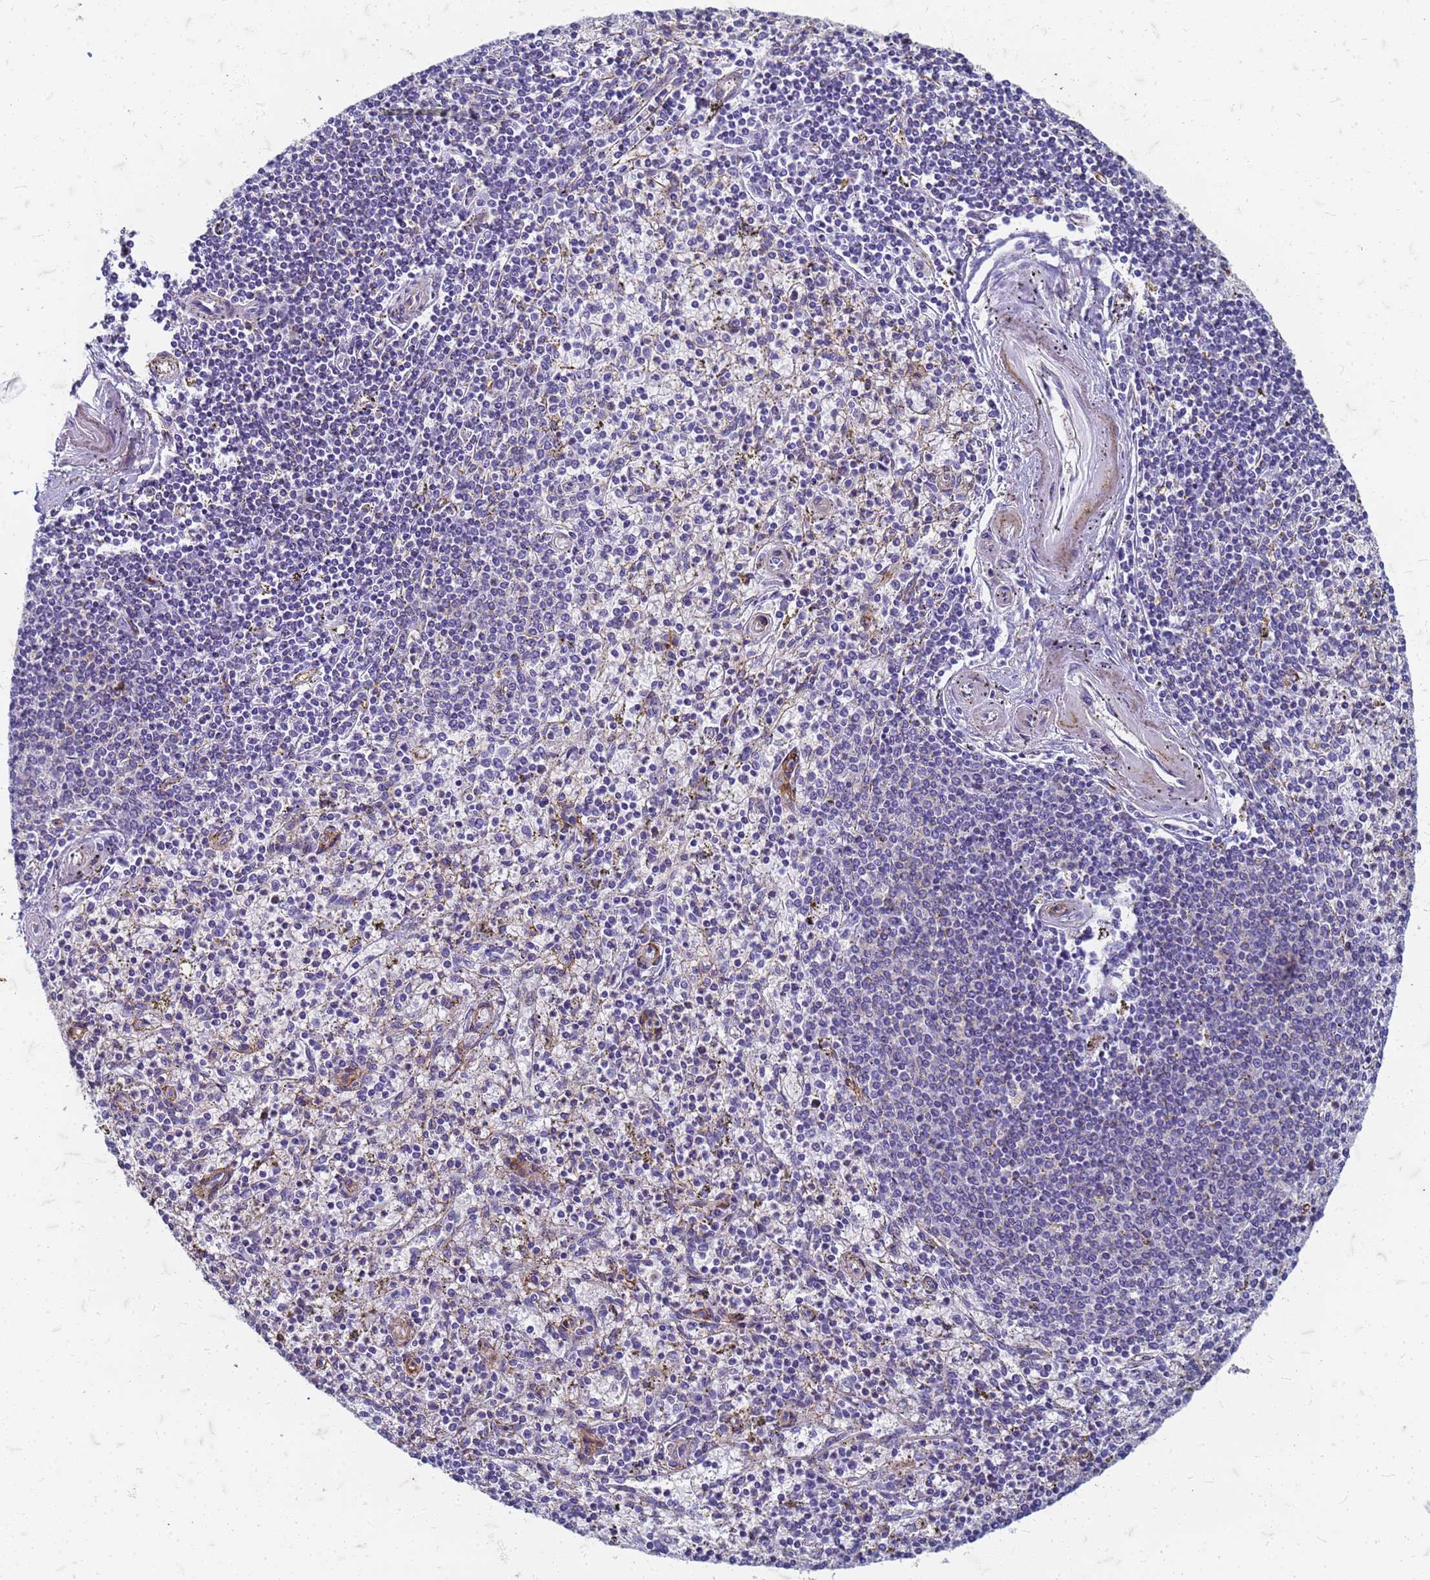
{"staining": {"intensity": "negative", "quantity": "none", "location": "none"}, "tissue": "spleen", "cell_type": "Cells in red pulp", "image_type": "normal", "snomed": [{"axis": "morphology", "description": "Normal tissue, NOS"}, {"axis": "topography", "description": "Spleen"}], "caption": "High magnification brightfield microscopy of unremarkable spleen stained with DAB (3,3'-diaminobenzidine) (brown) and counterstained with hematoxylin (blue): cells in red pulp show no significant positivity.", "gene": "TRIM64B", "patient": {"sex": "male", "age": 72}}